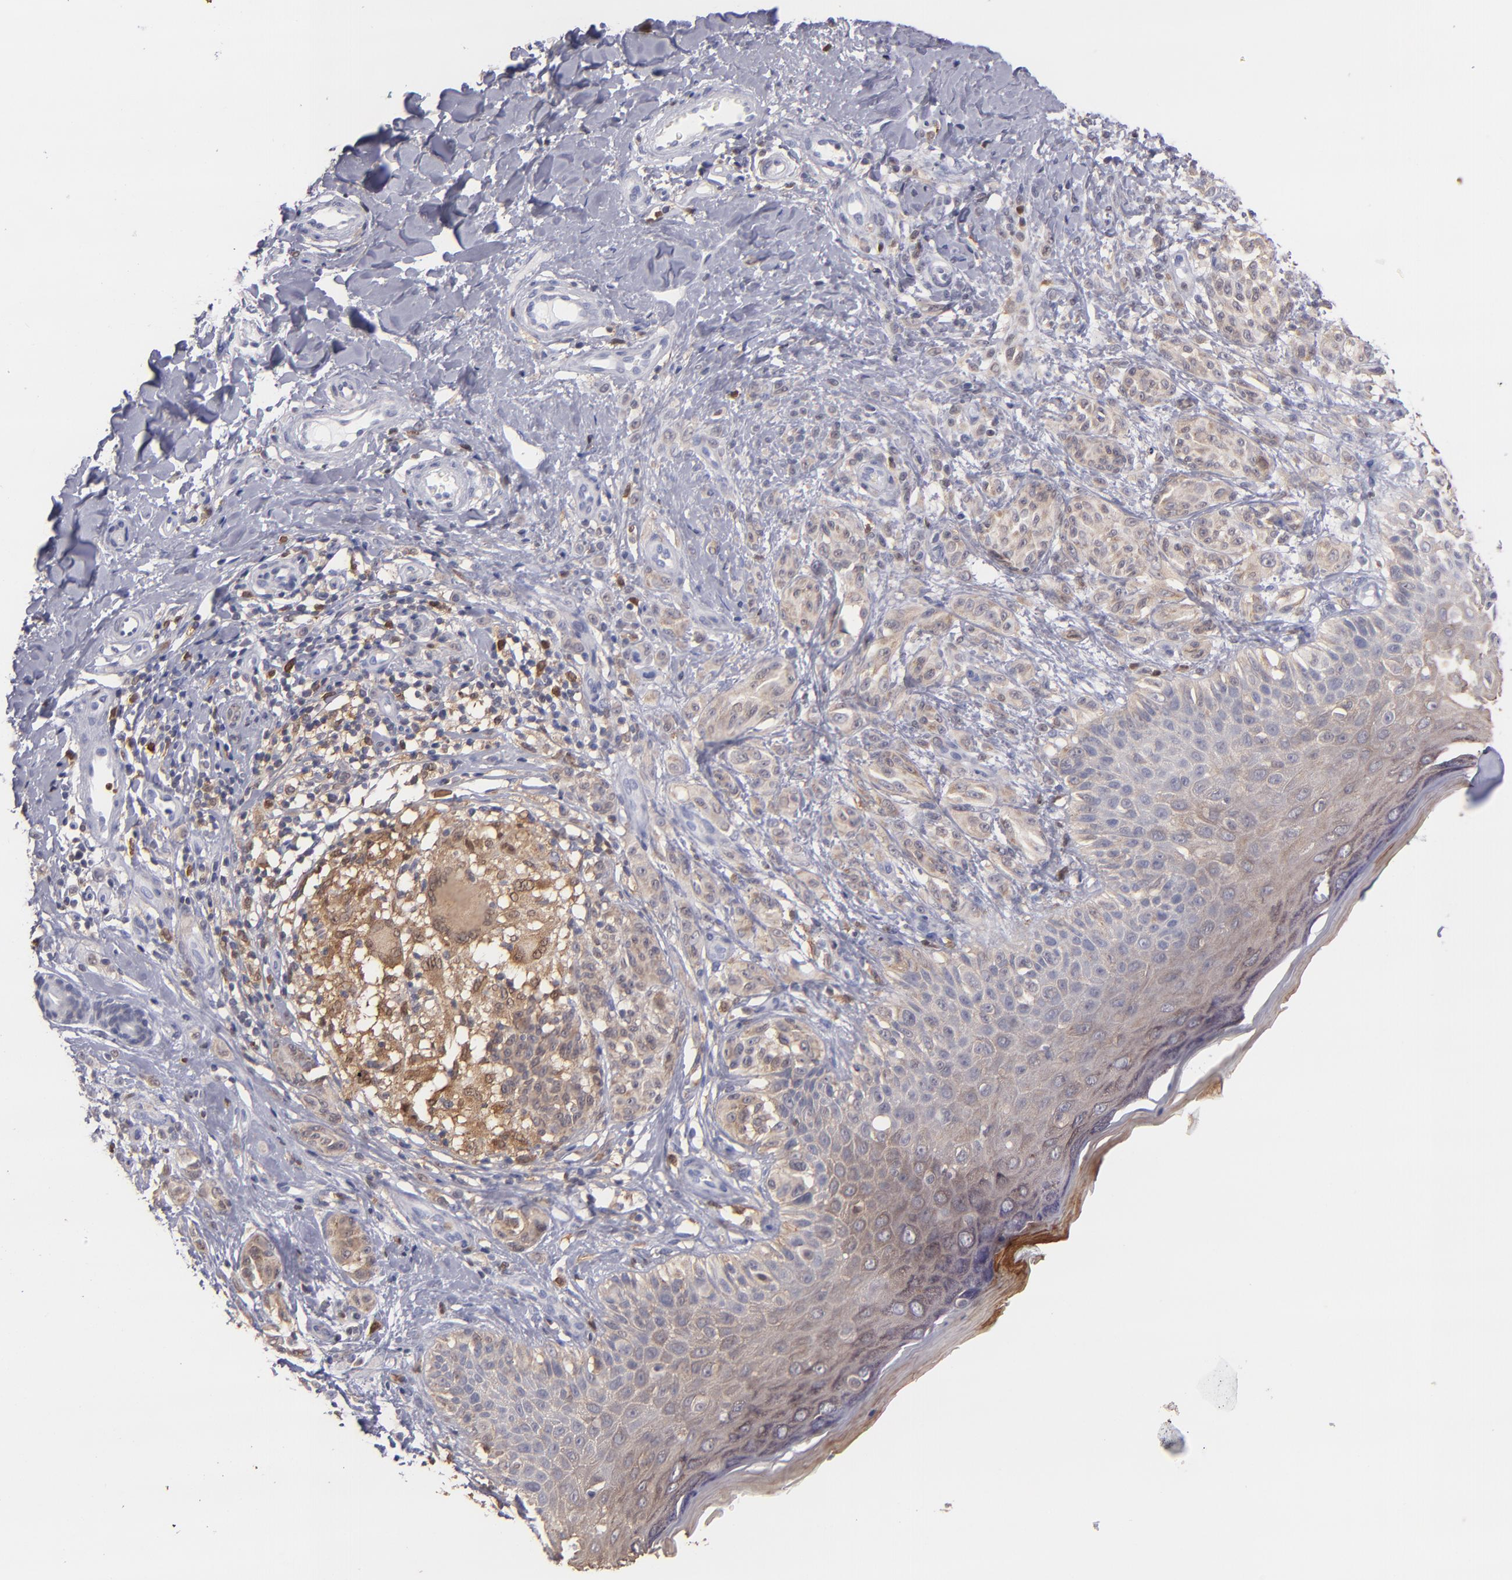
{"staining": {"intensity": "weak", "quantity": "25%-75%", "location": "cytoplasmic/membranous"}, "tissue": "melanoma", "cell_type": "Tumor cells", "image_type": "cancer", "snomed": [{"axis": "morphology", "description": "Malignant melanoma, NOS"}, {"axis": "topography", "description": "Skin"}], "caption": "Immunohistochemistry (IHC) histopathology image of melanoma stained for a protein (brown), which demonstrates low levels of weak cytoplasmic/membranous expression in about 25%-75% of tumor cells.", "gene": "PRKCD", "patient": {"sex": "male", "age": 57}}